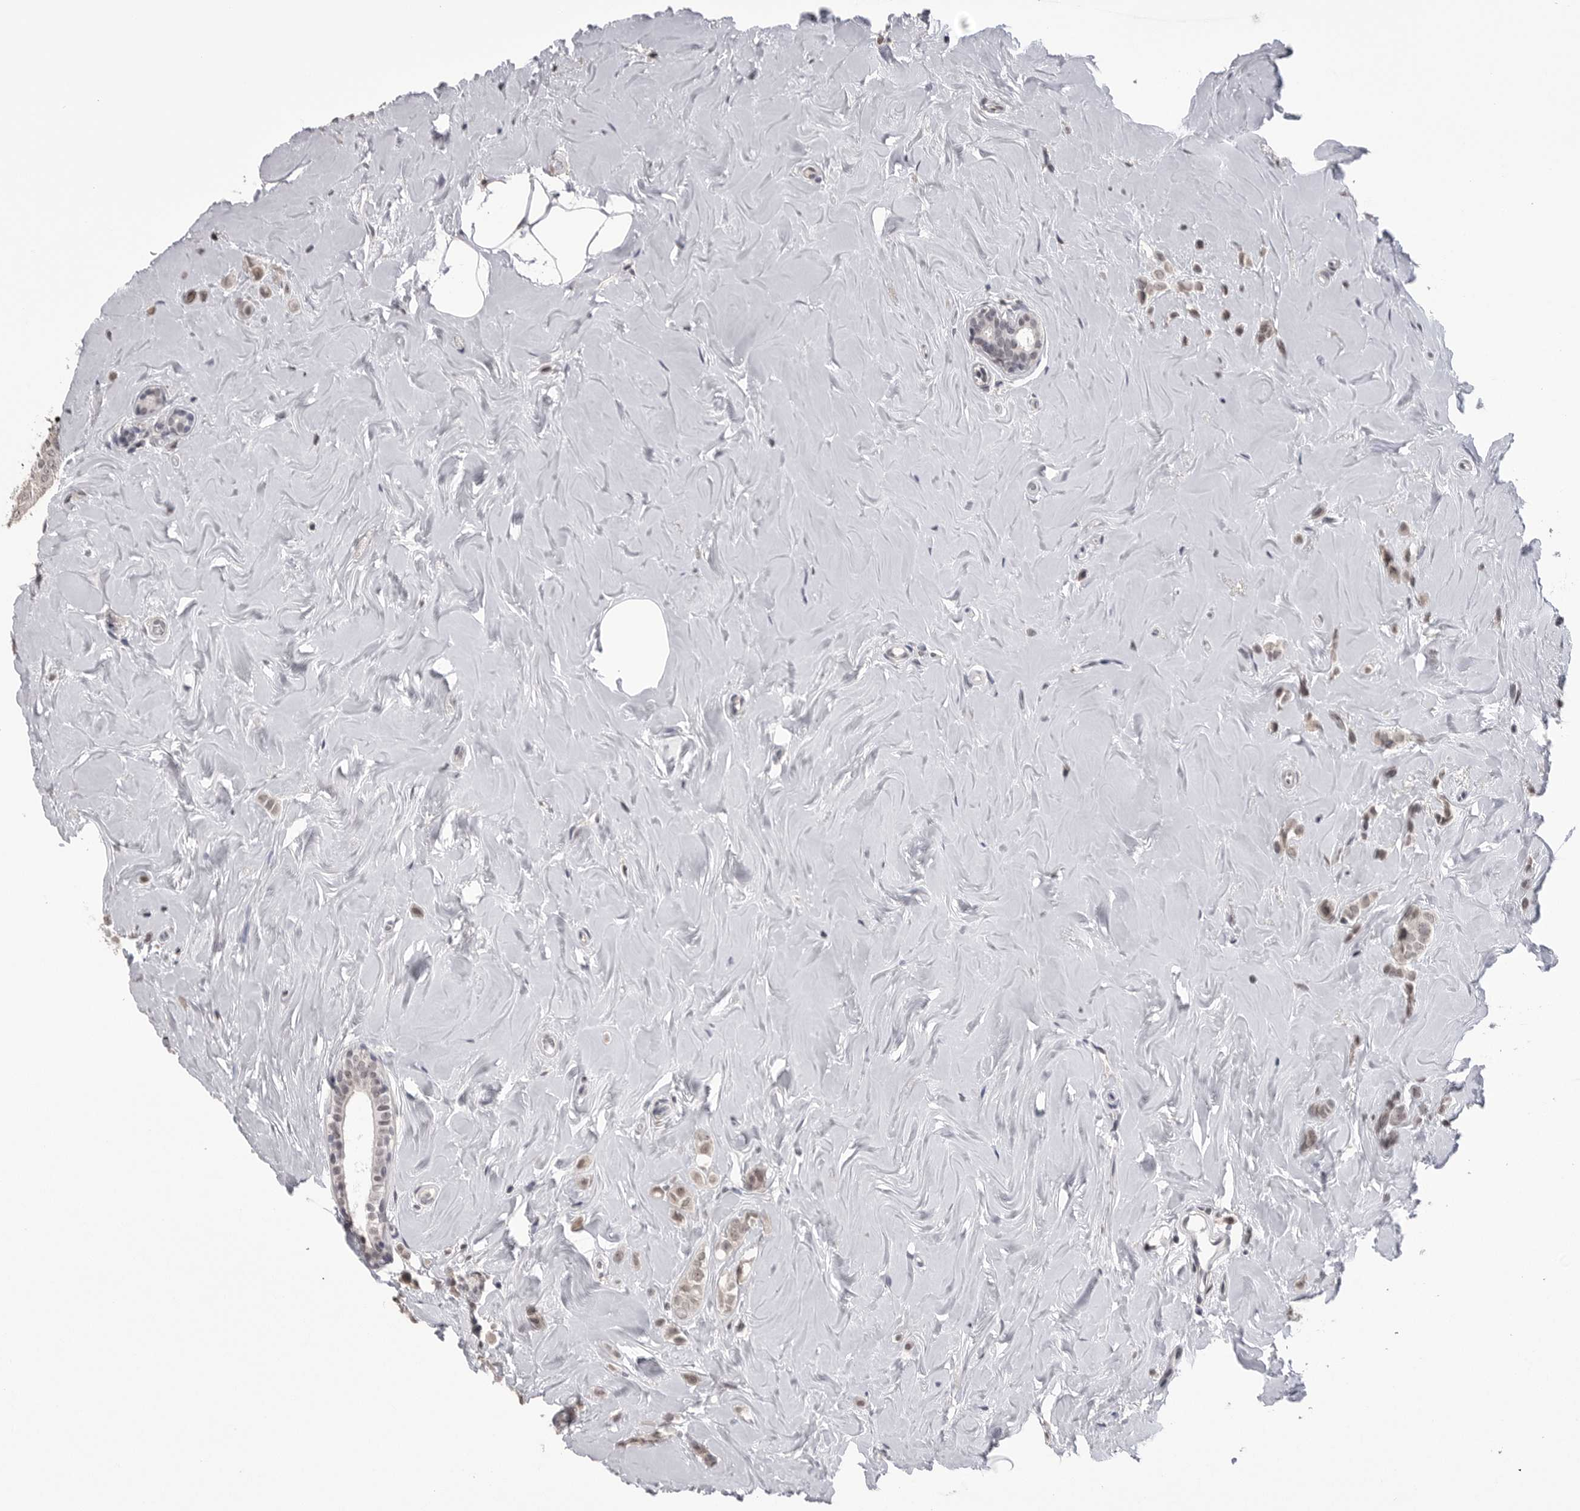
{"staining": {"intensity": "weak", "quantity": ">75%", "location": "nuclear"}, "tissue": "breast cancer", "cell_type": "Tumor cells", "image_type": "cancer", "snomed": [{"axis": "morphology", "description": "Lobular carcinoma"}, {"axis": "topography", "description": "Breast"}], "caption": "Immunohistochemical staining of human breast cancer (lobular carcinoma) reveals low levels of weak nuclear staining in about >75% of tumor cells.", "gene": "DLG2", "patient": {"sex": "female", "age": 47}}